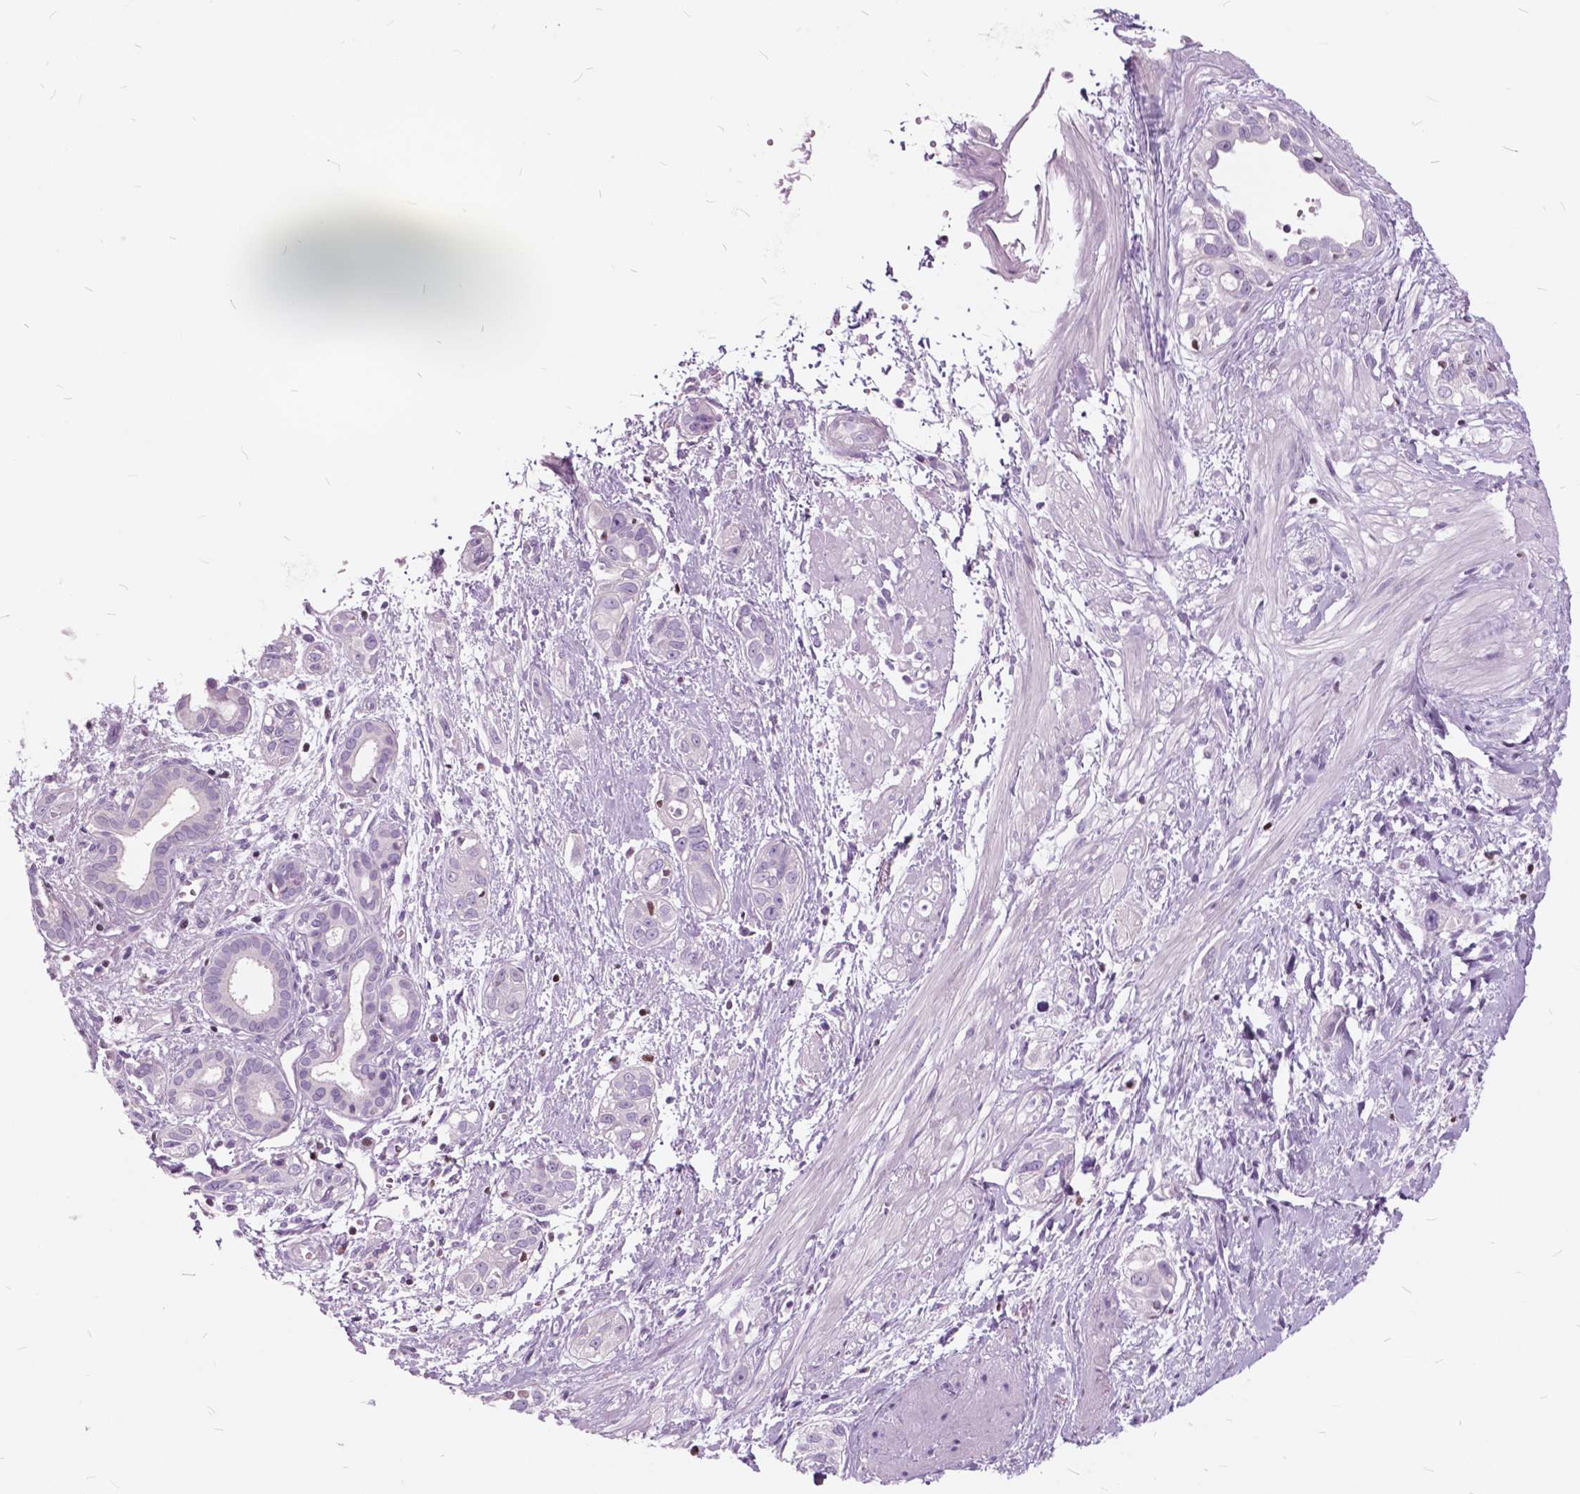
{"staining": {"intensity": "negative", "quantity": "none", "location": "none"}, "tissue": "pancreatic cancer", "cell_type": "Tumor cells", "image_type": "cancer", "snomed": [{"axis": "morphology", "description": "Adenocarcinoma, NOS"}, {"axis": "topography", "description": "Pancreas"}], "caption": "Tumor cells show no significant staining in adenocarcinoma (pancreatic). (Immunohistochemistry, brightfield microscopy, high magnification).", "gene": "SP140", "patient": {"sex": "female", "age": 55}}